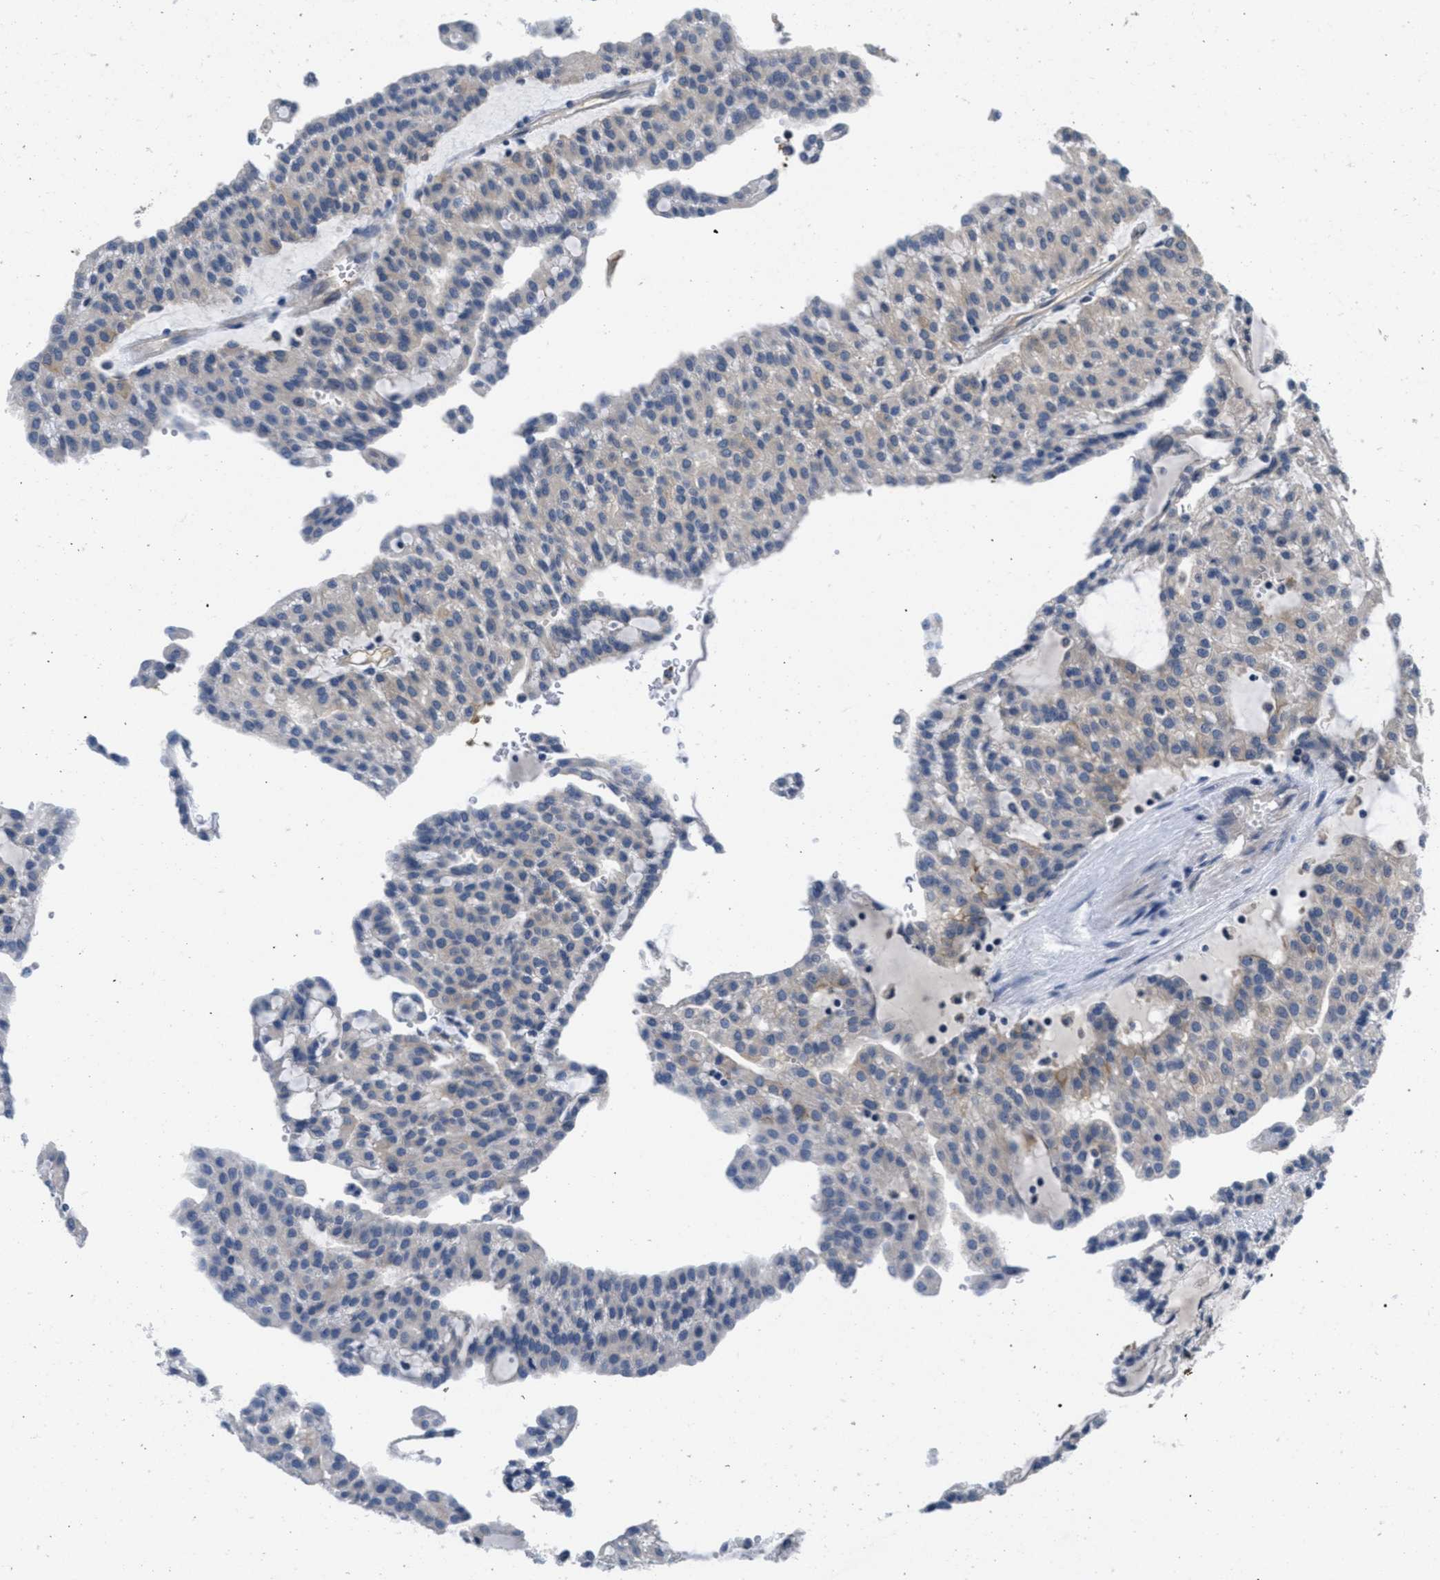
{"staining": {"intensity": "negative", "quantity": "none", "location": "none"}, "tissue": "renal cancer", "cell_type": "Tumor cells", "image_type": "cancer", "snomed": [{"axis": "morphology", "description": "Adenocarcinoma, NOS"}, {"axis": "topography", "description": "Kidney"}], "caption": "Protein analysis of renal adenocarcinoma demonstrates no significant staining in tumor cells.", "gene": "ANGPT1", "patient": {"sex": "male", "age": 63}}